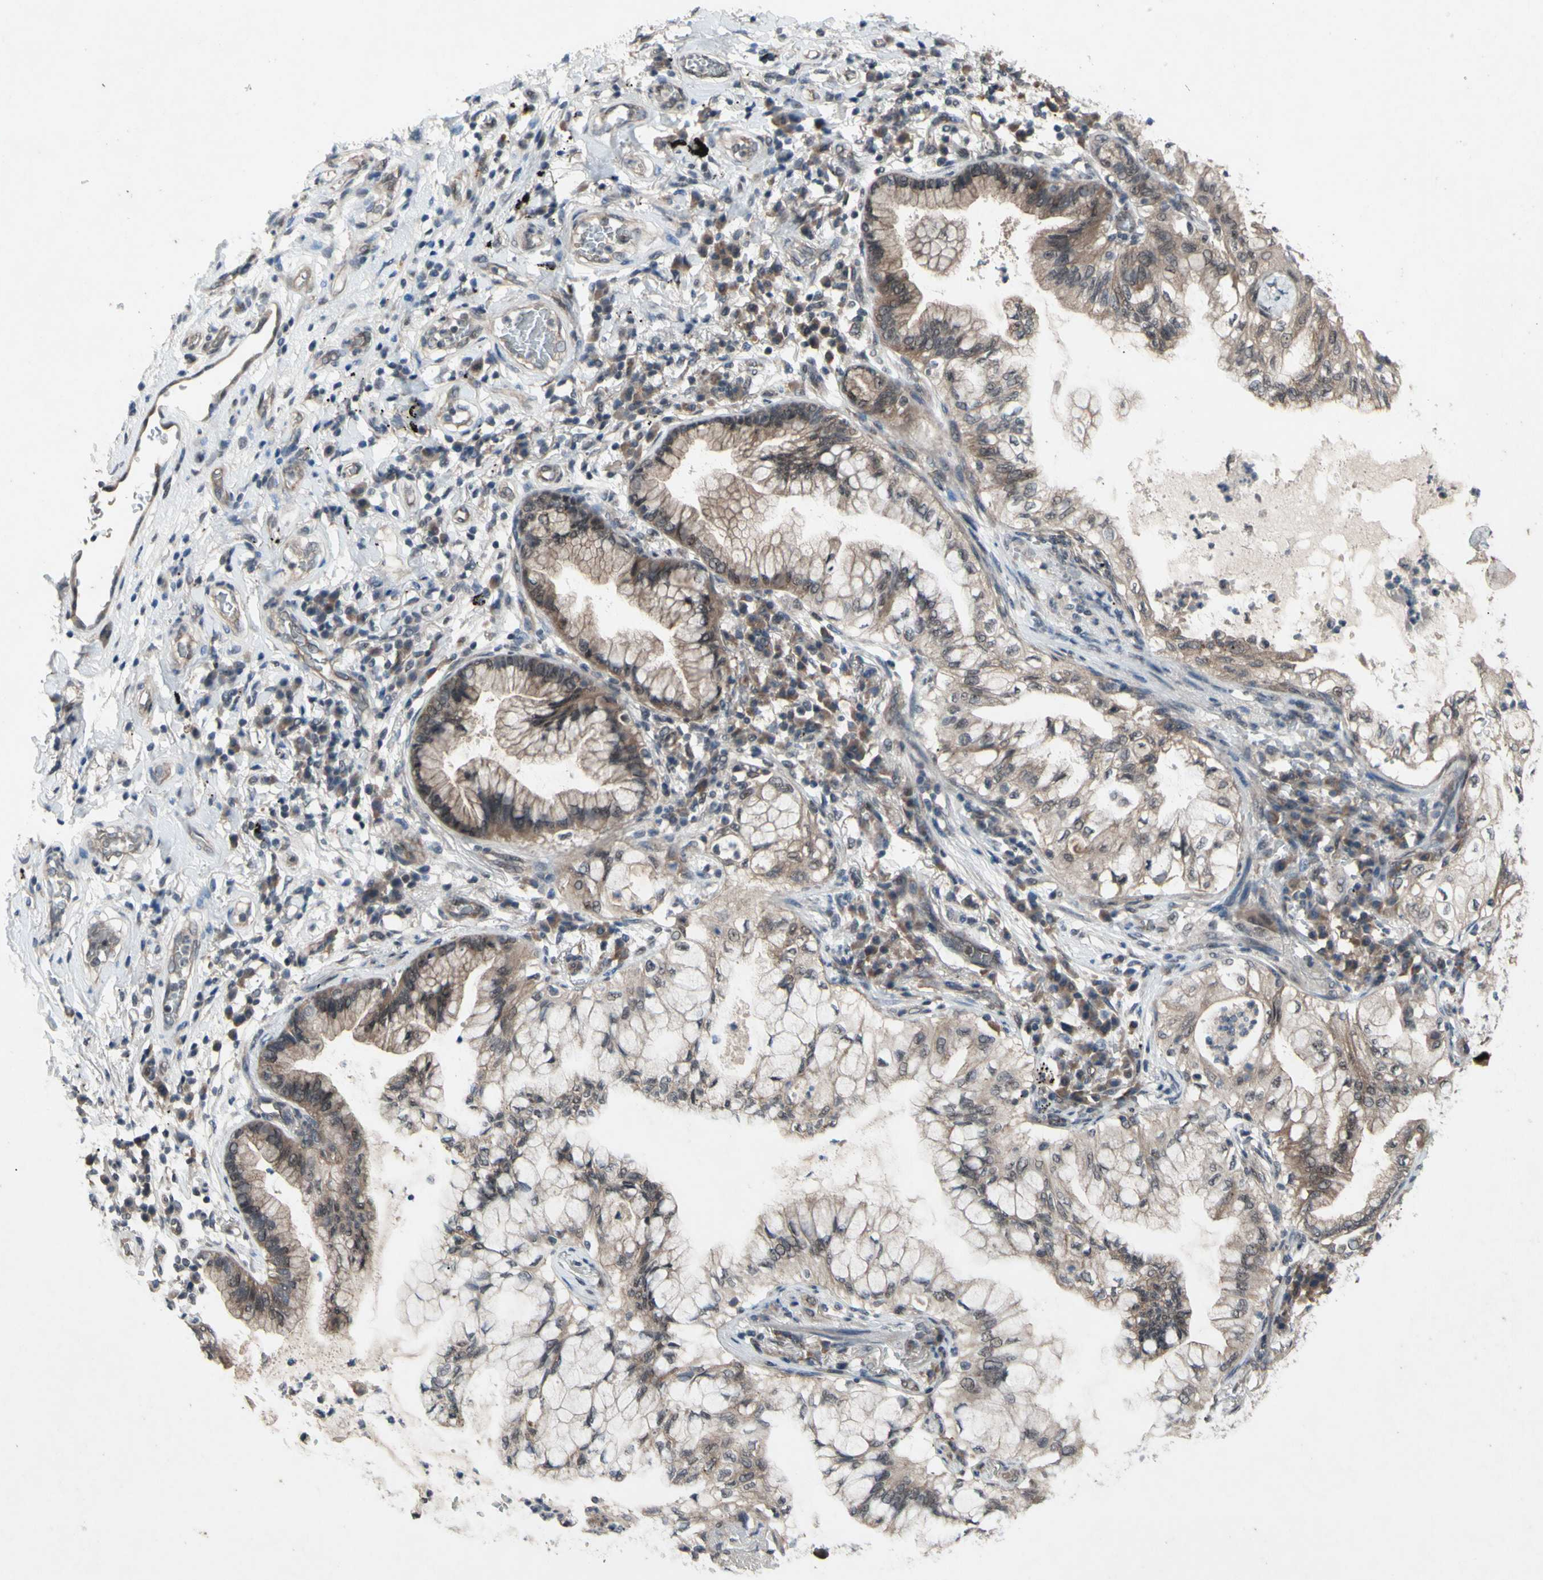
{"staining": {"intensity": "moderate", "quantity": "25%-75%", "location": "cytoplasmic/membranous"}, "tissue": "lung cancer", "cell_type": "Tumor cells", "image_type": "cancer", "snomed": [{"axis": "morphology", "description": "Adenocarcinoma, NOS"}, {"axis": "topography", "description": "Lung"}], "caption": "Tumor cells reveal moderate cytoplasmic/membranous positivity in about 25%-75% of cells in adenocarcinoma (lung).", "gene": "TRDMT1", "patient": {"sex": "female", "age": 70}}